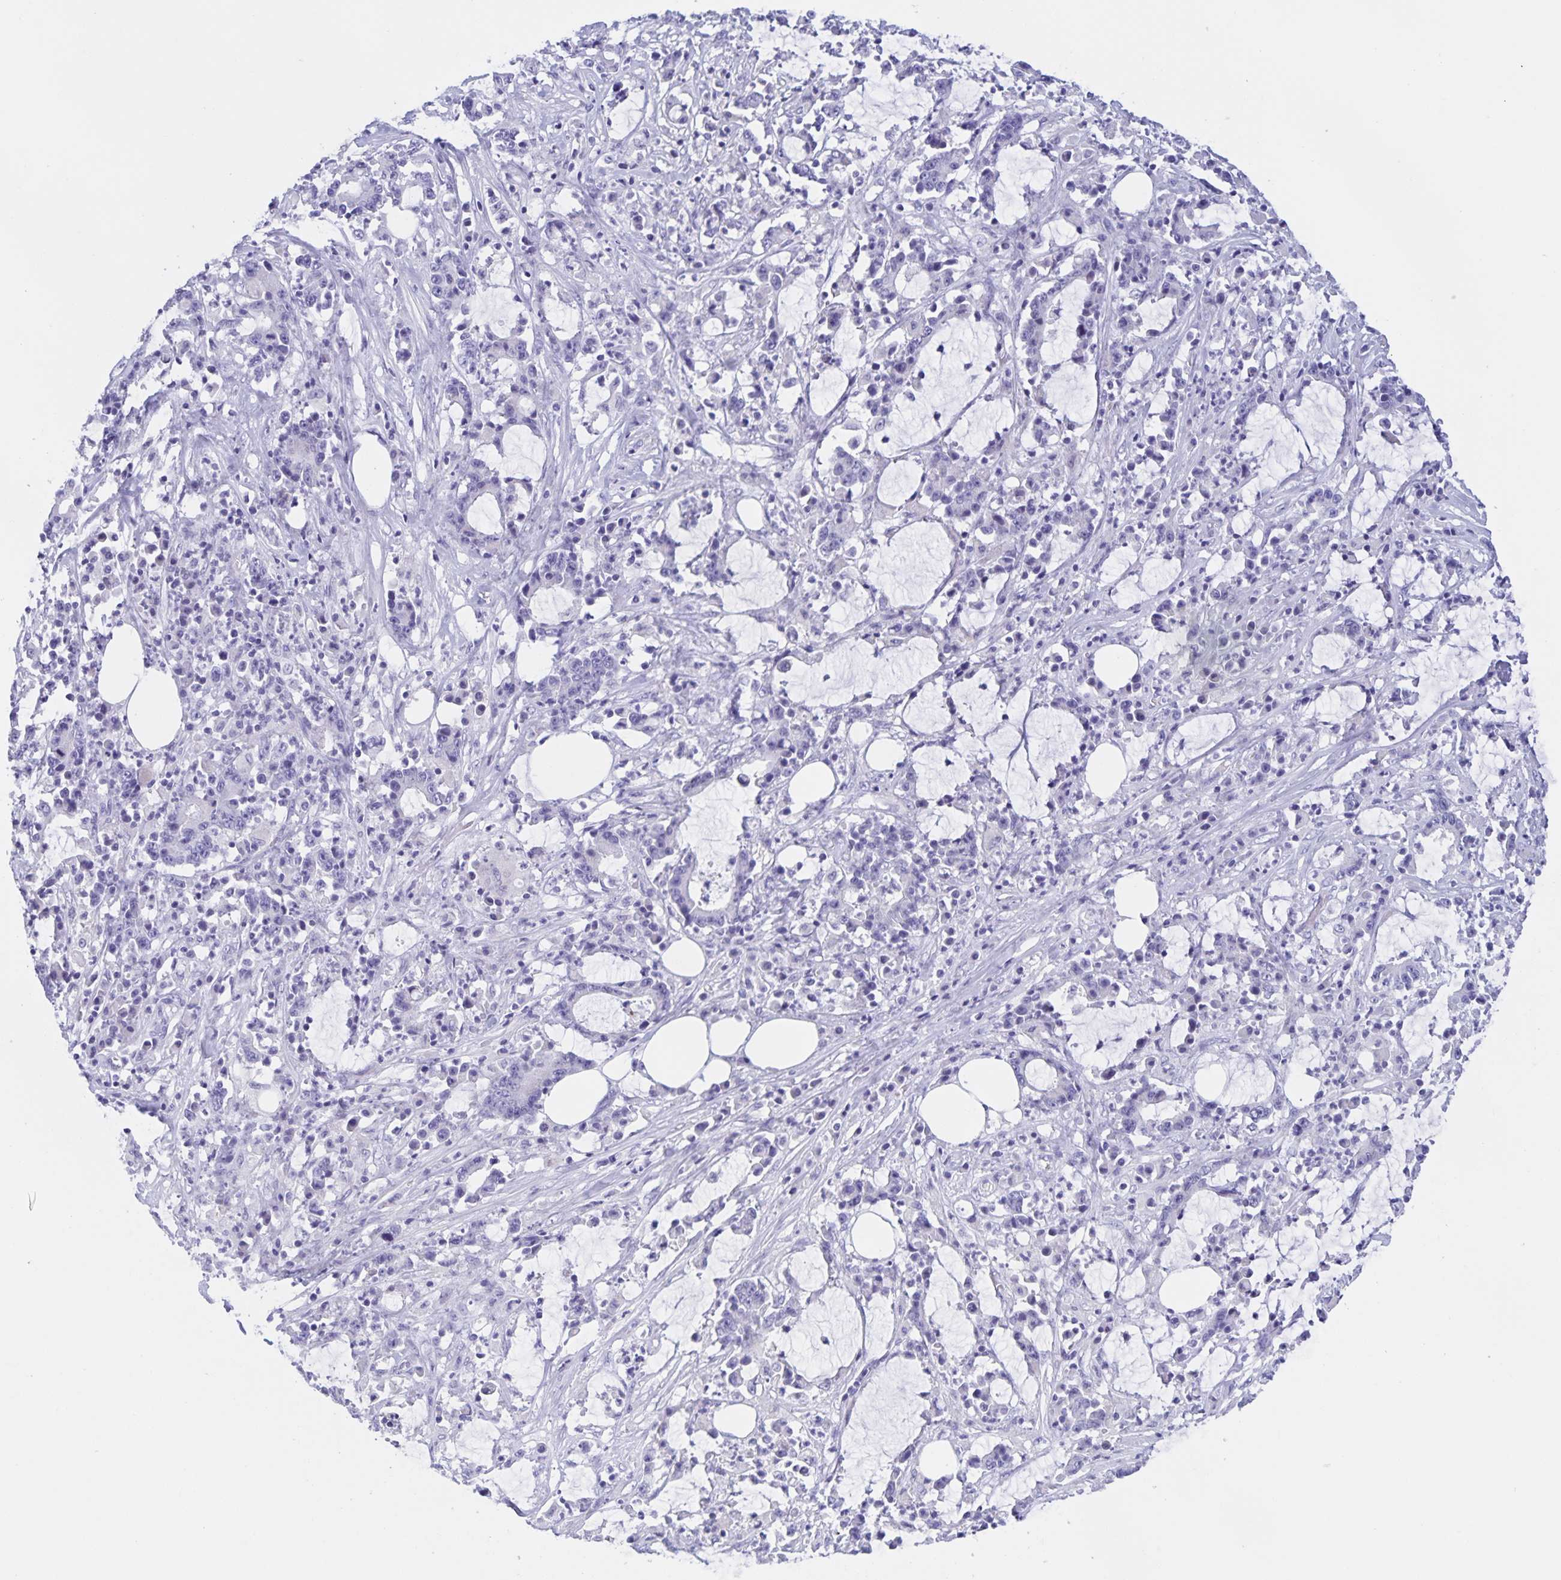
{"staining": {"intensity": "negative", "quantity": "none", "location": "none"}, "tissue": "stomach cancer", "cell_type": "Tumor cells", "image_type": "cancer", "snomed": [{"axis": "morphology", "description": "Adenocarcinoma, NOS"}, {"axis": "topography", "description": "Stomach, upper"}], "caption": "Immunohistochemistry histopathology image of neoplastic tissue: stomach cancer (adenocarcinoma) stained with DAB (3,3'-diaminobenzidine) demonstrates no significant protein staining in tumor cells.", "gene": "CATSPER4", "patient": {"sex": "male", "age": 68}}